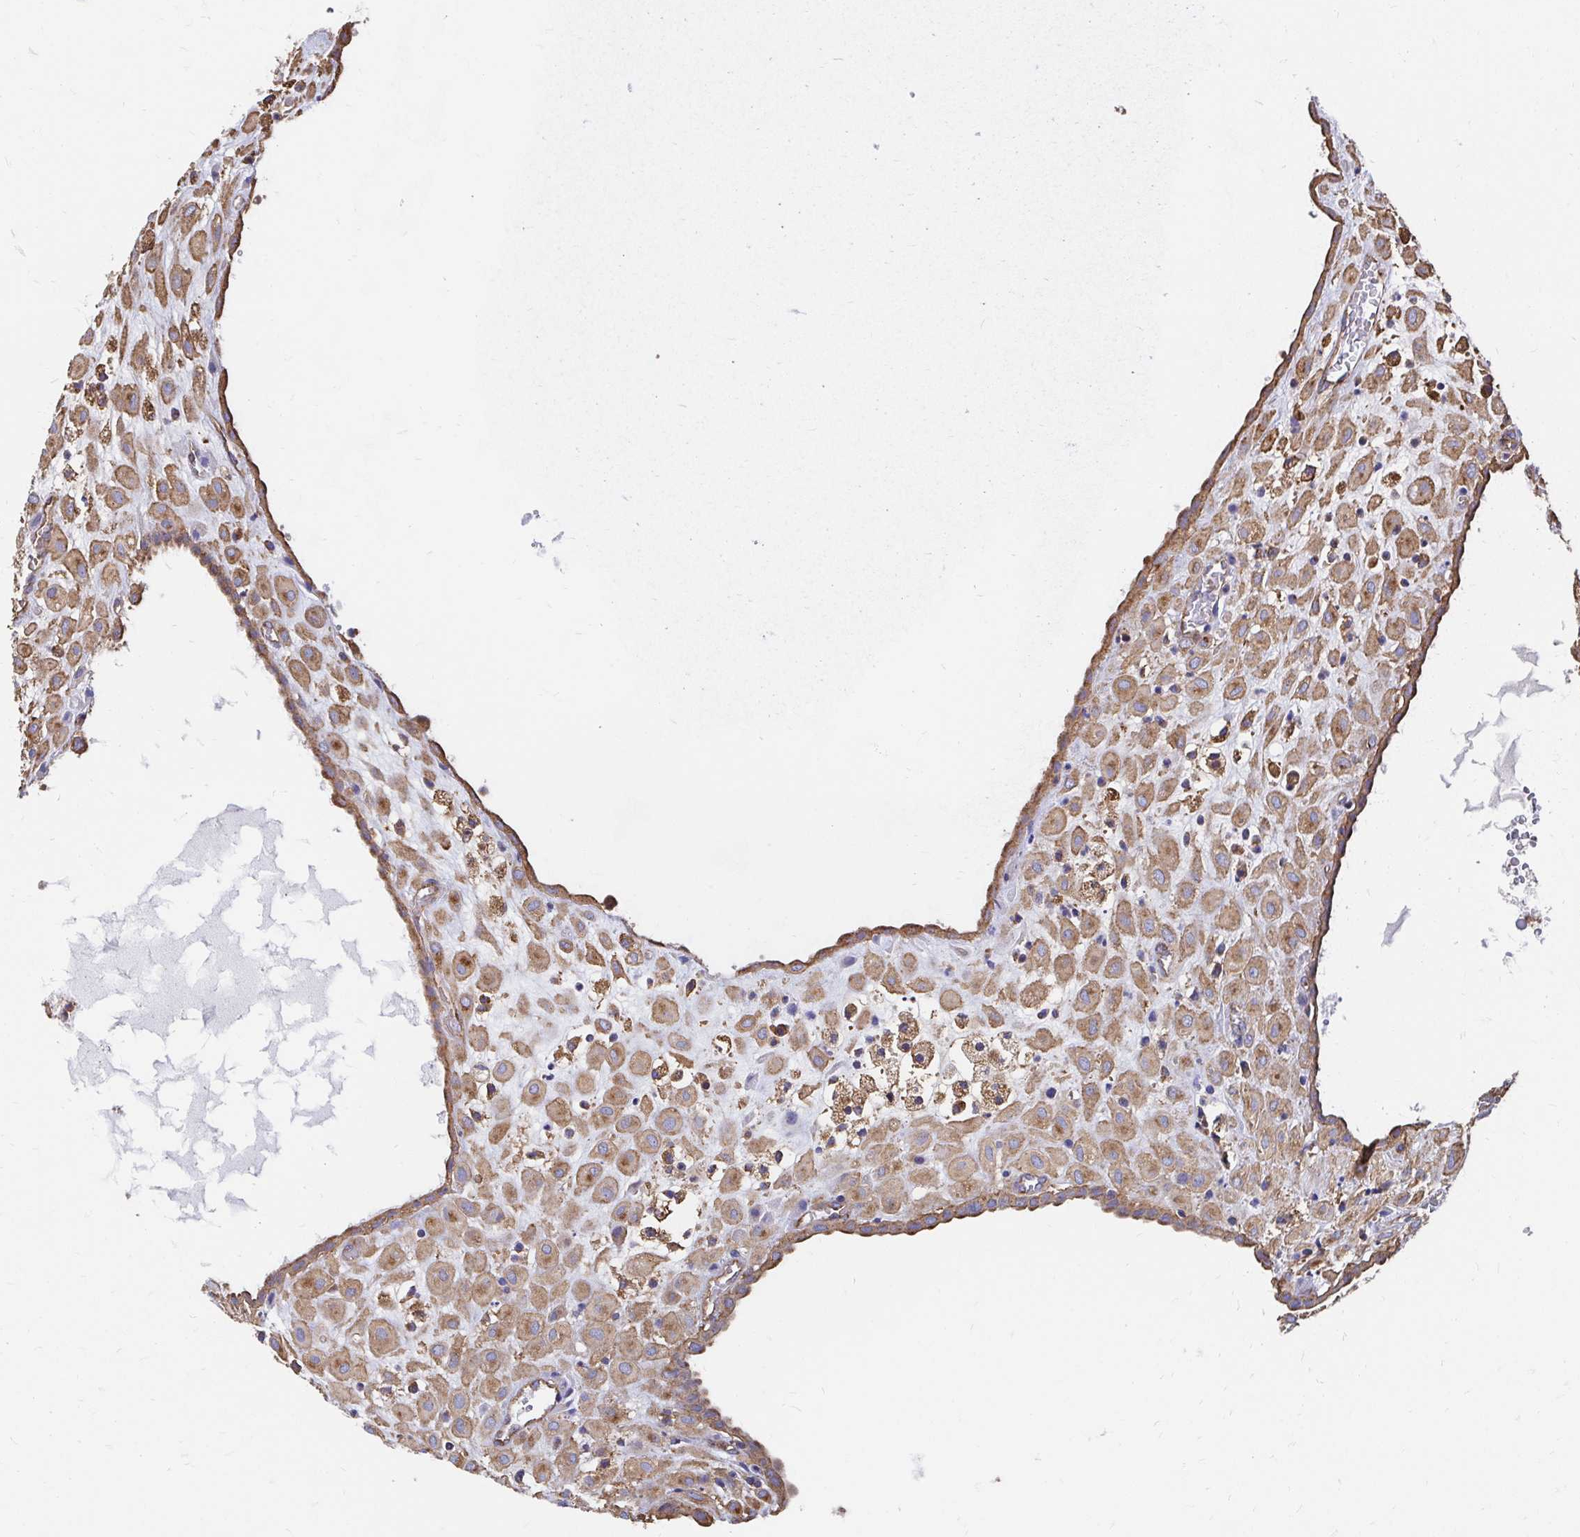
{"staining": {"intensity": "moderate", "quantity": ">75%", "location": "cytoplasmic/membranous"}, "tissue": "placenta", "cell_type": "Decidual cells", "image_type": "normal", "snomed": [{"axis": "morphology", "description": "Normal tissue, NOS"}, {"axis": "topography", "description": "Placenta"}], "caption": "This photomicrograph demonstrates IHC staining of benign placenta, with medium moderate cytoplasmic/membranous expression in about >75% of decidual cells.", "gene": "CLTC", "patient": {"sex": "female", "age": 24}}